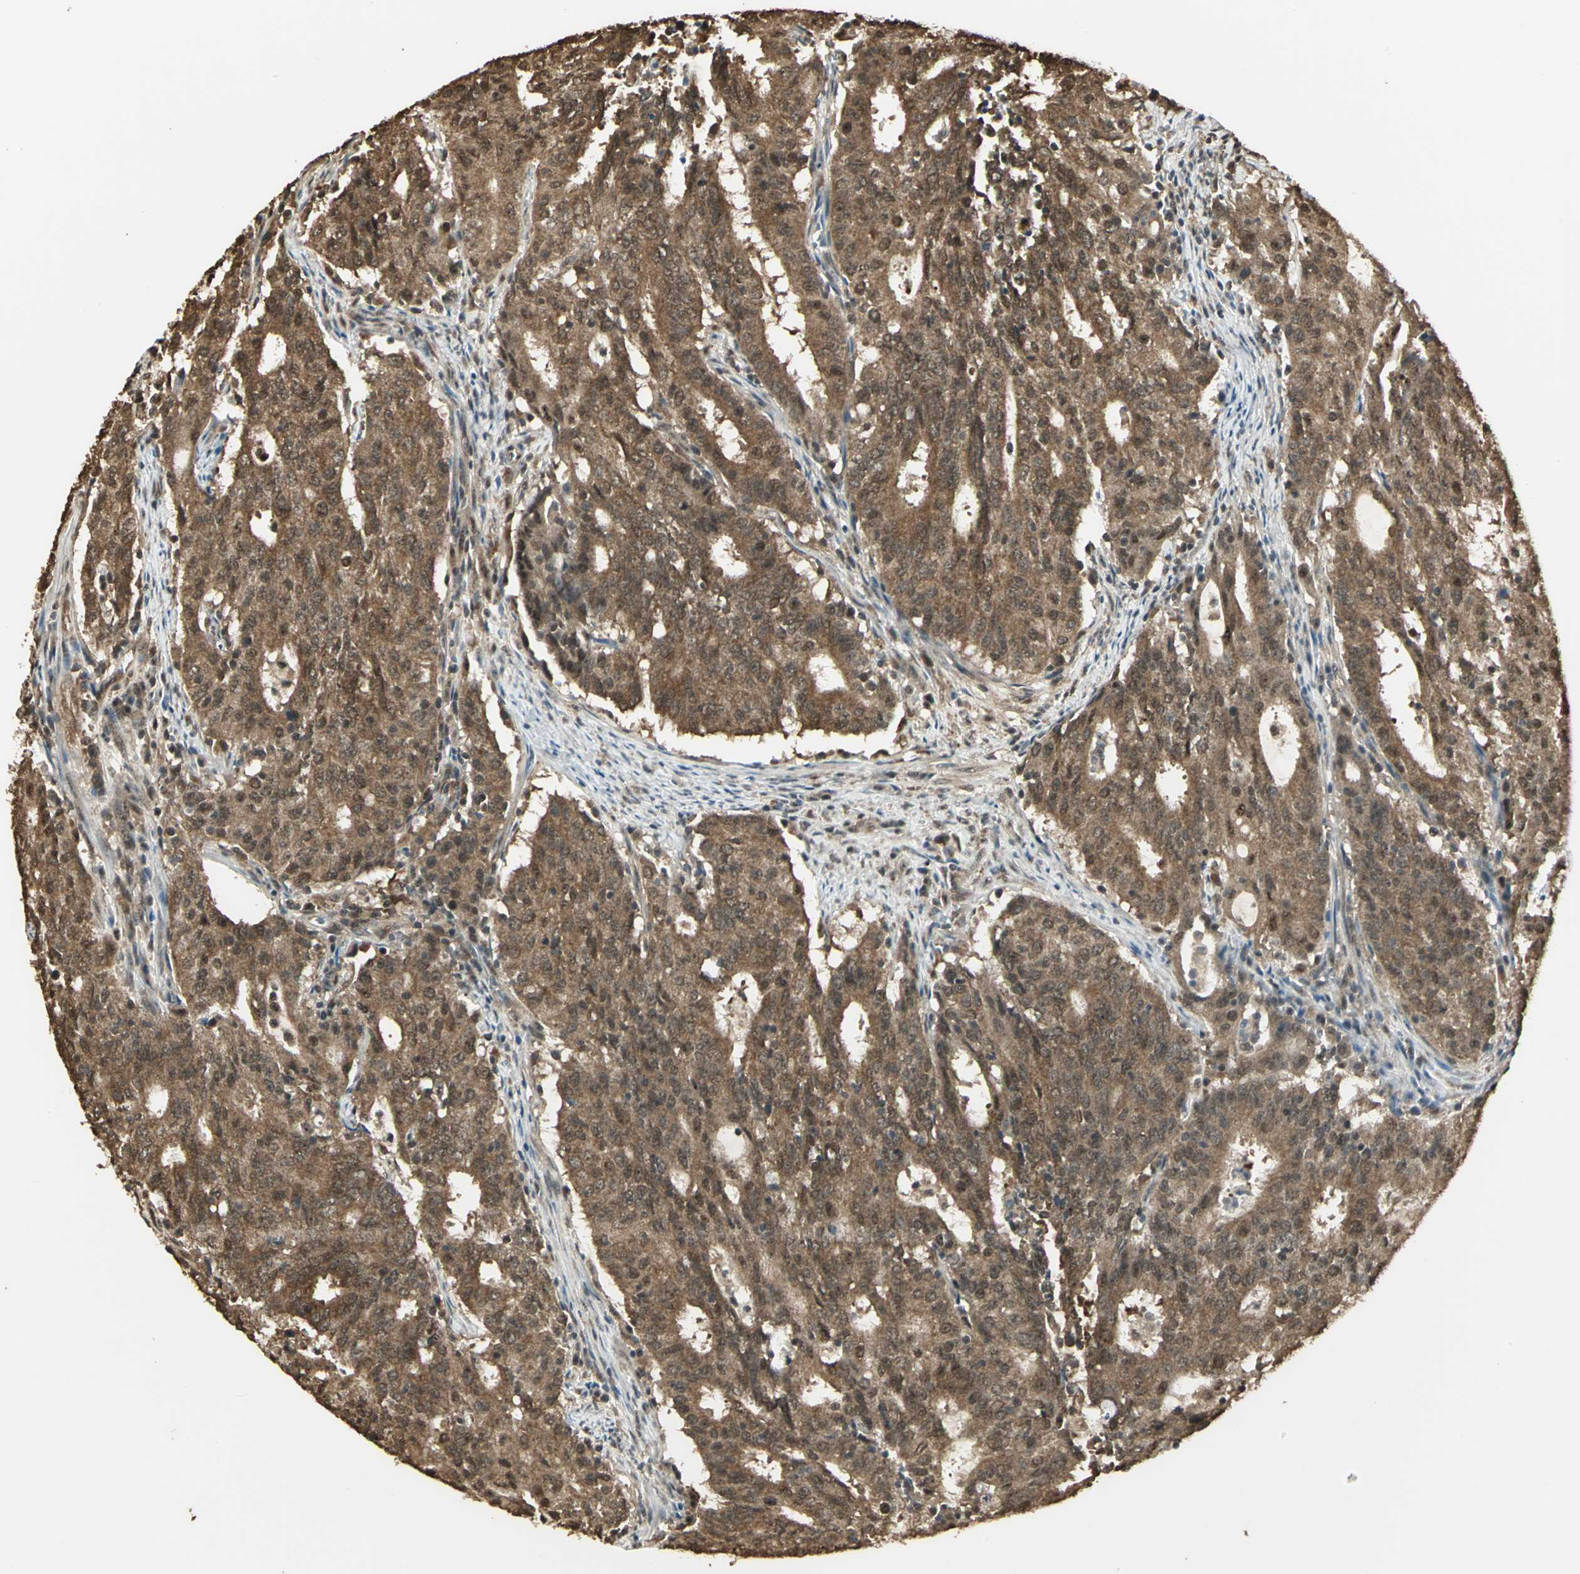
{"staining": {"intensity": "strong", "quantity": ">75%", "location": "cytoplasmic/membranous"}, "tissue": "cervical cancer", "cell_type": "Tumor cells", "image_type": "cancer", "snomed": [{"axis": "morphology", "description": "Adenocarcinoma, NOS"}, {"axis": "topography", "description": "Cervix"}], "caption": "An image showing strong cytoplasmic/membranous expression in about >75% of tumor cells in cervical cancer, as visualized by brown immunohistochemical staining.", "gene": "UCHL5", "patient": {"sex": "female", "age": 44}}